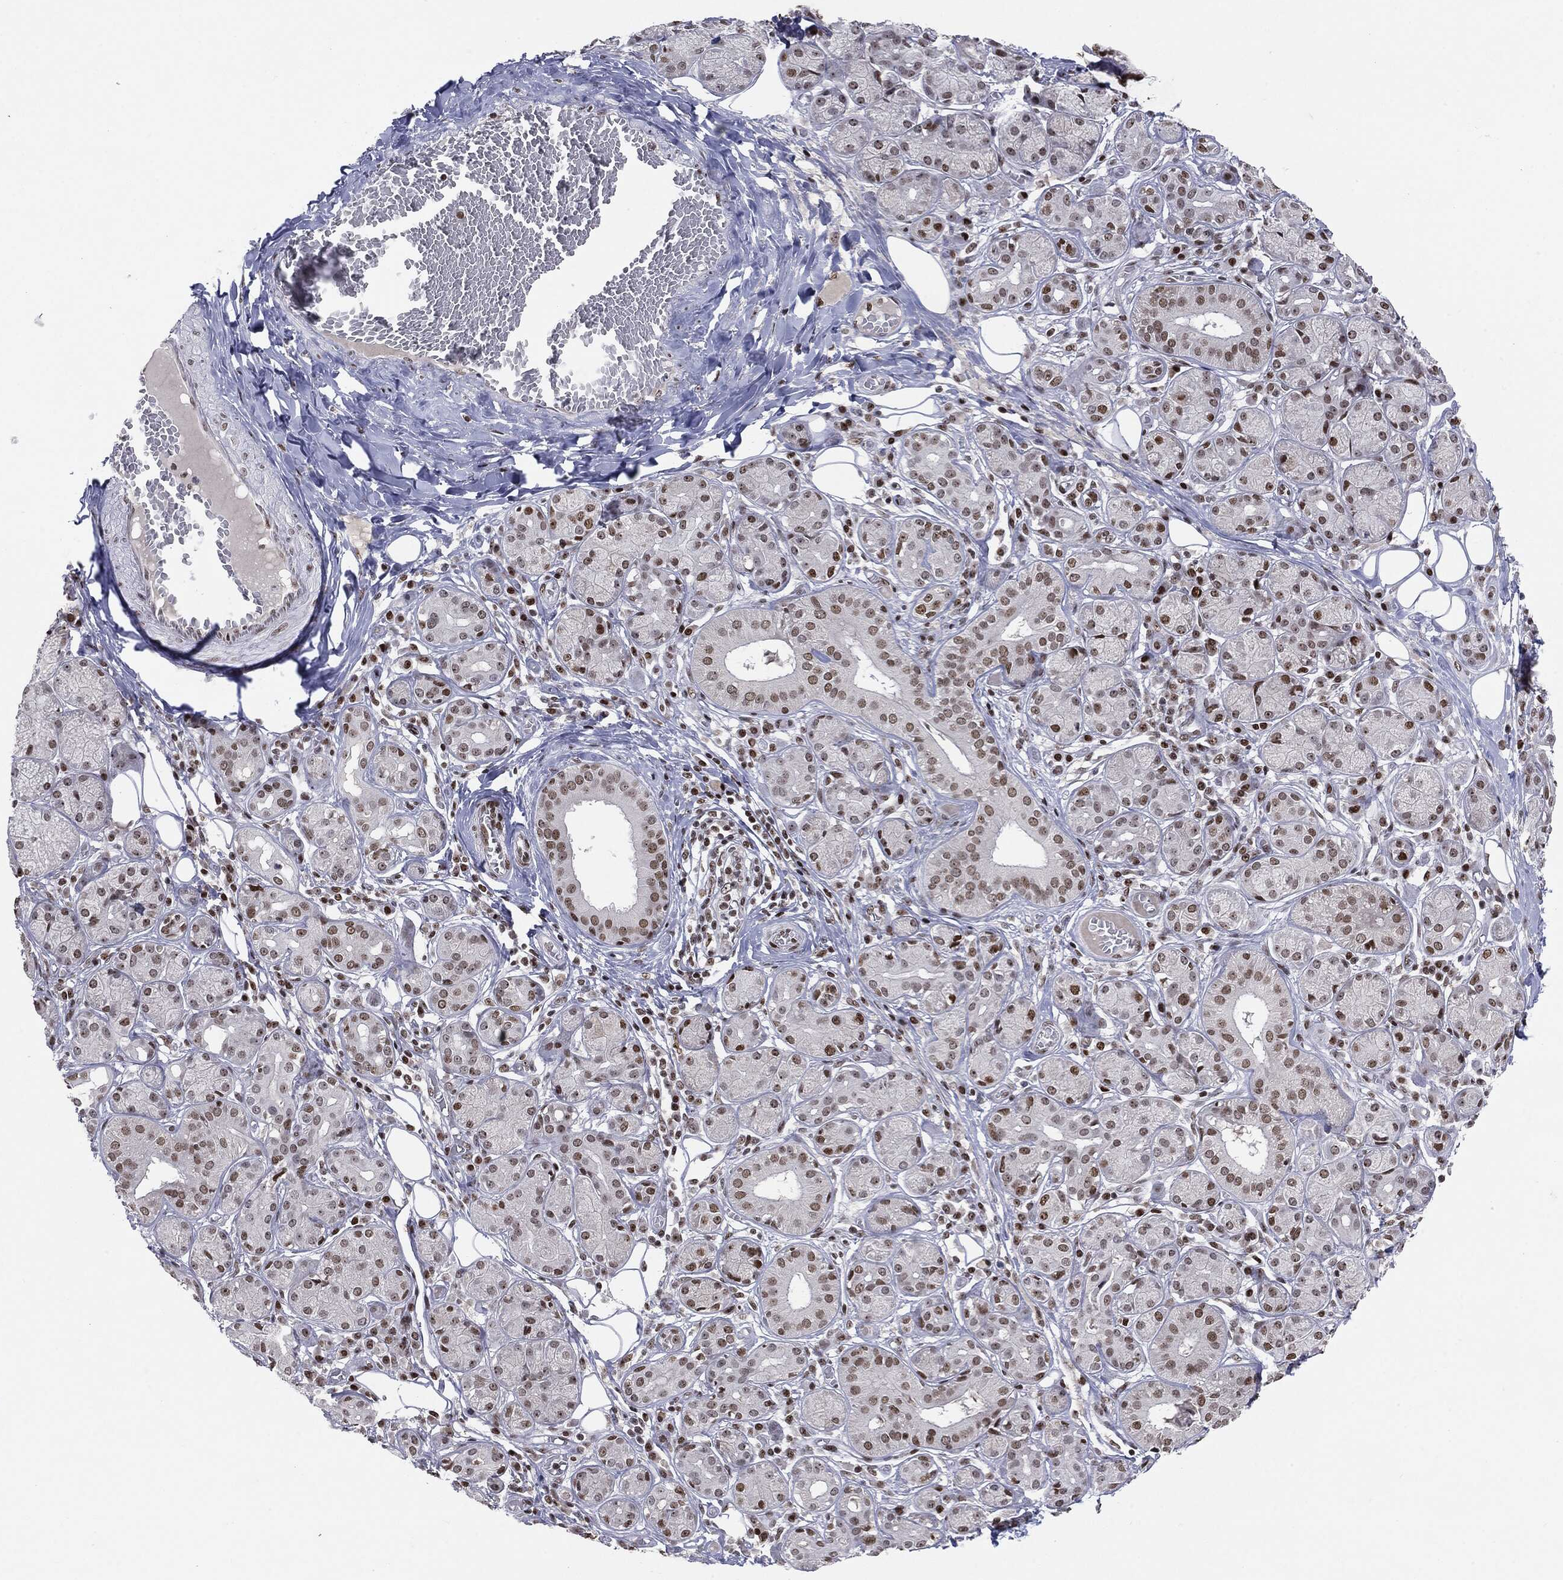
{"staining": {"intensity": "moderate", "quantity": ">75%", "location": "nuclear"}, "tissue": "salivary gland", "cell_type": "Glandular cells", "image_type": "normal", "snomed": [{"axis": "morphology", "description": "Normal tissue, NOS"}, {"axis": "topography", "description": "Salivary gland"}], "caption": "Immunohistochemistry (IHC) (DAB (3,3'-diaminobenzidine)) staining of benign salivary gland exhibits moderate nuclear protein expression in about >75% of glandular cells.", "gene": "MDC1", "patient": {"sex": "male", "age": 71}}